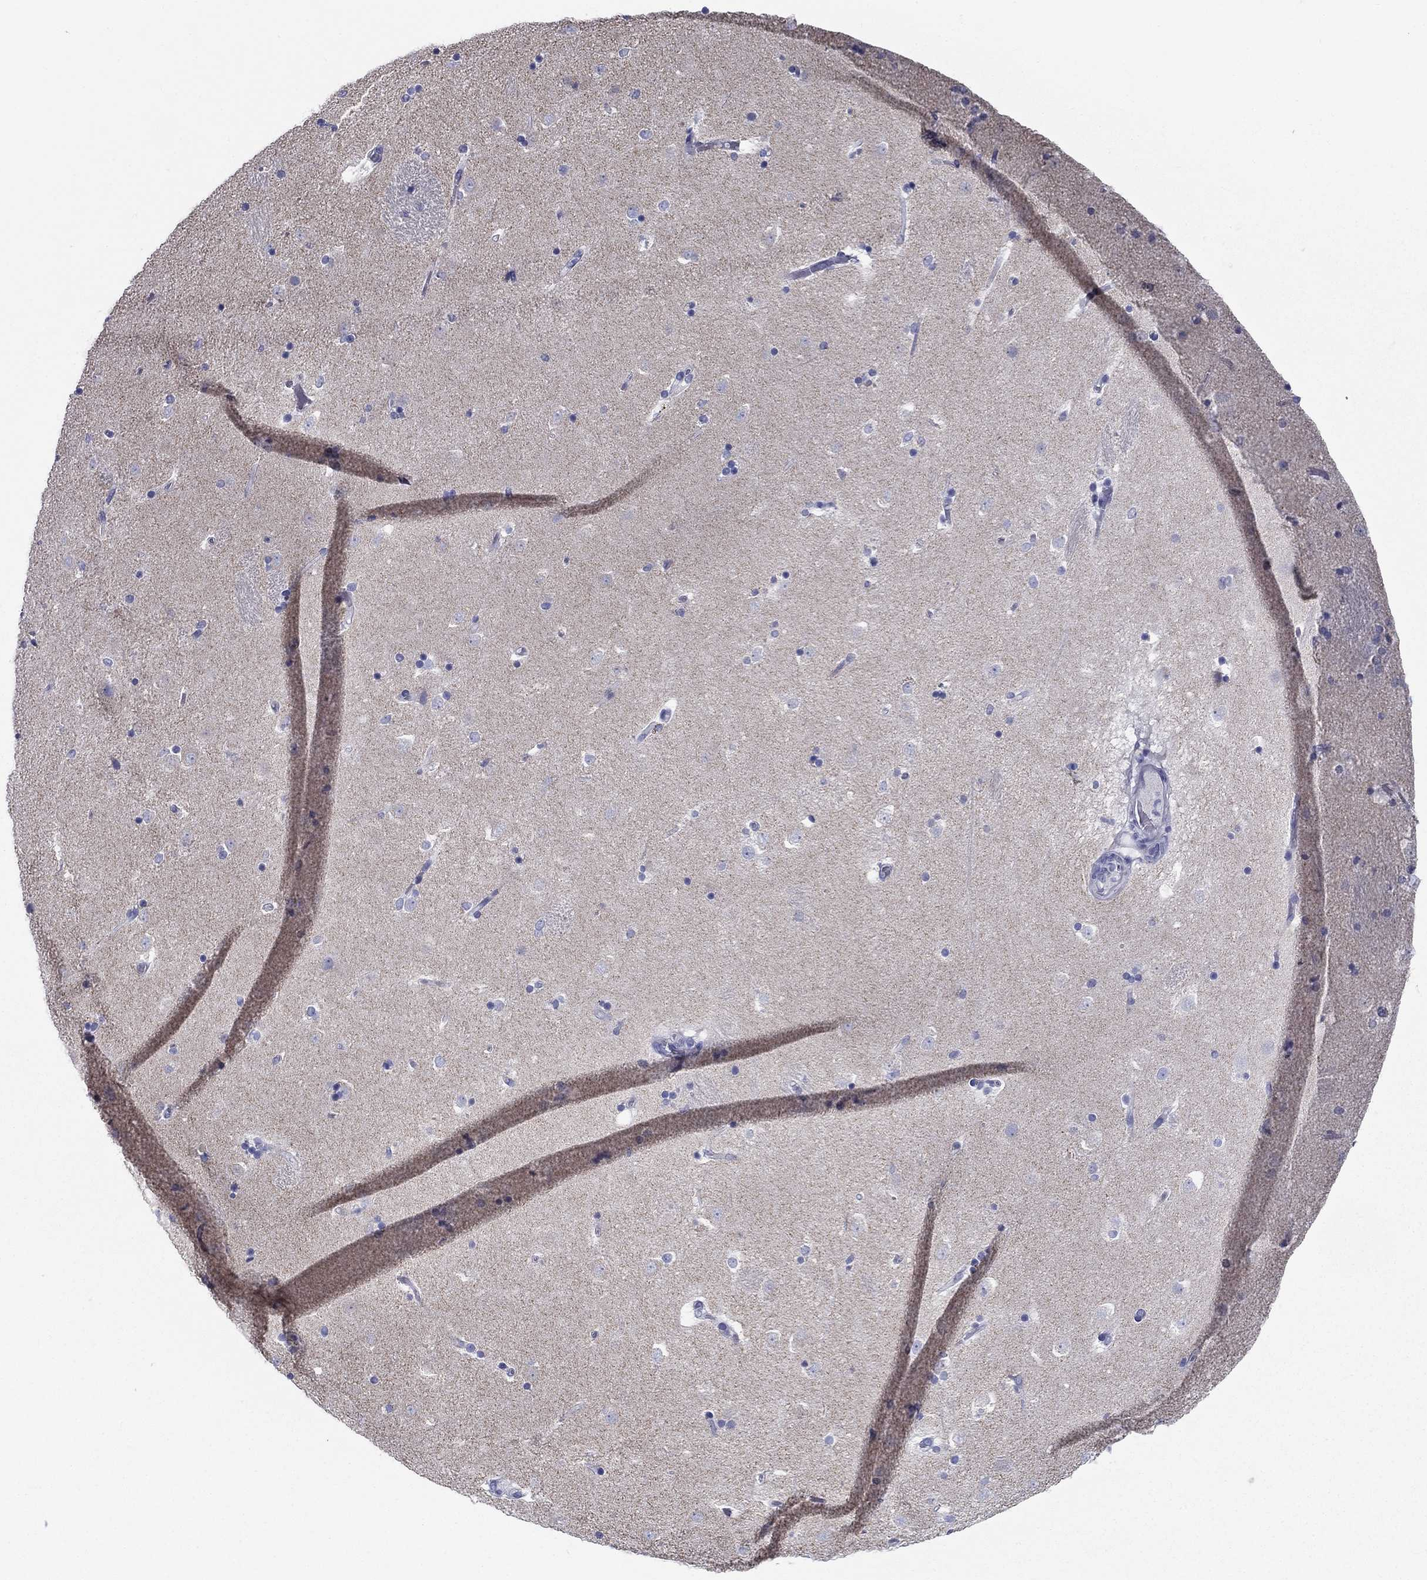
{"staining": {"intensity": "negative", "quantity": "none", "location": "none"}, "tissue": "caudate", "cell_type": "Glial cells", "image_type": "normal", "snomed": [{"axis": "morphology", "description": "Normal tissue, NOS"}, {"axis": "topography", "description": "Lateral ventricle wall"}], "caption": "This histopathology image is of normal caudate stained with immunohistochemistry (IHC) to label a protein in brown with the nuclei are counter-stained blue. There is no positivity in glial cells.", "gene": "UPB1", "patient": {"sex": "male", "age": 51}}